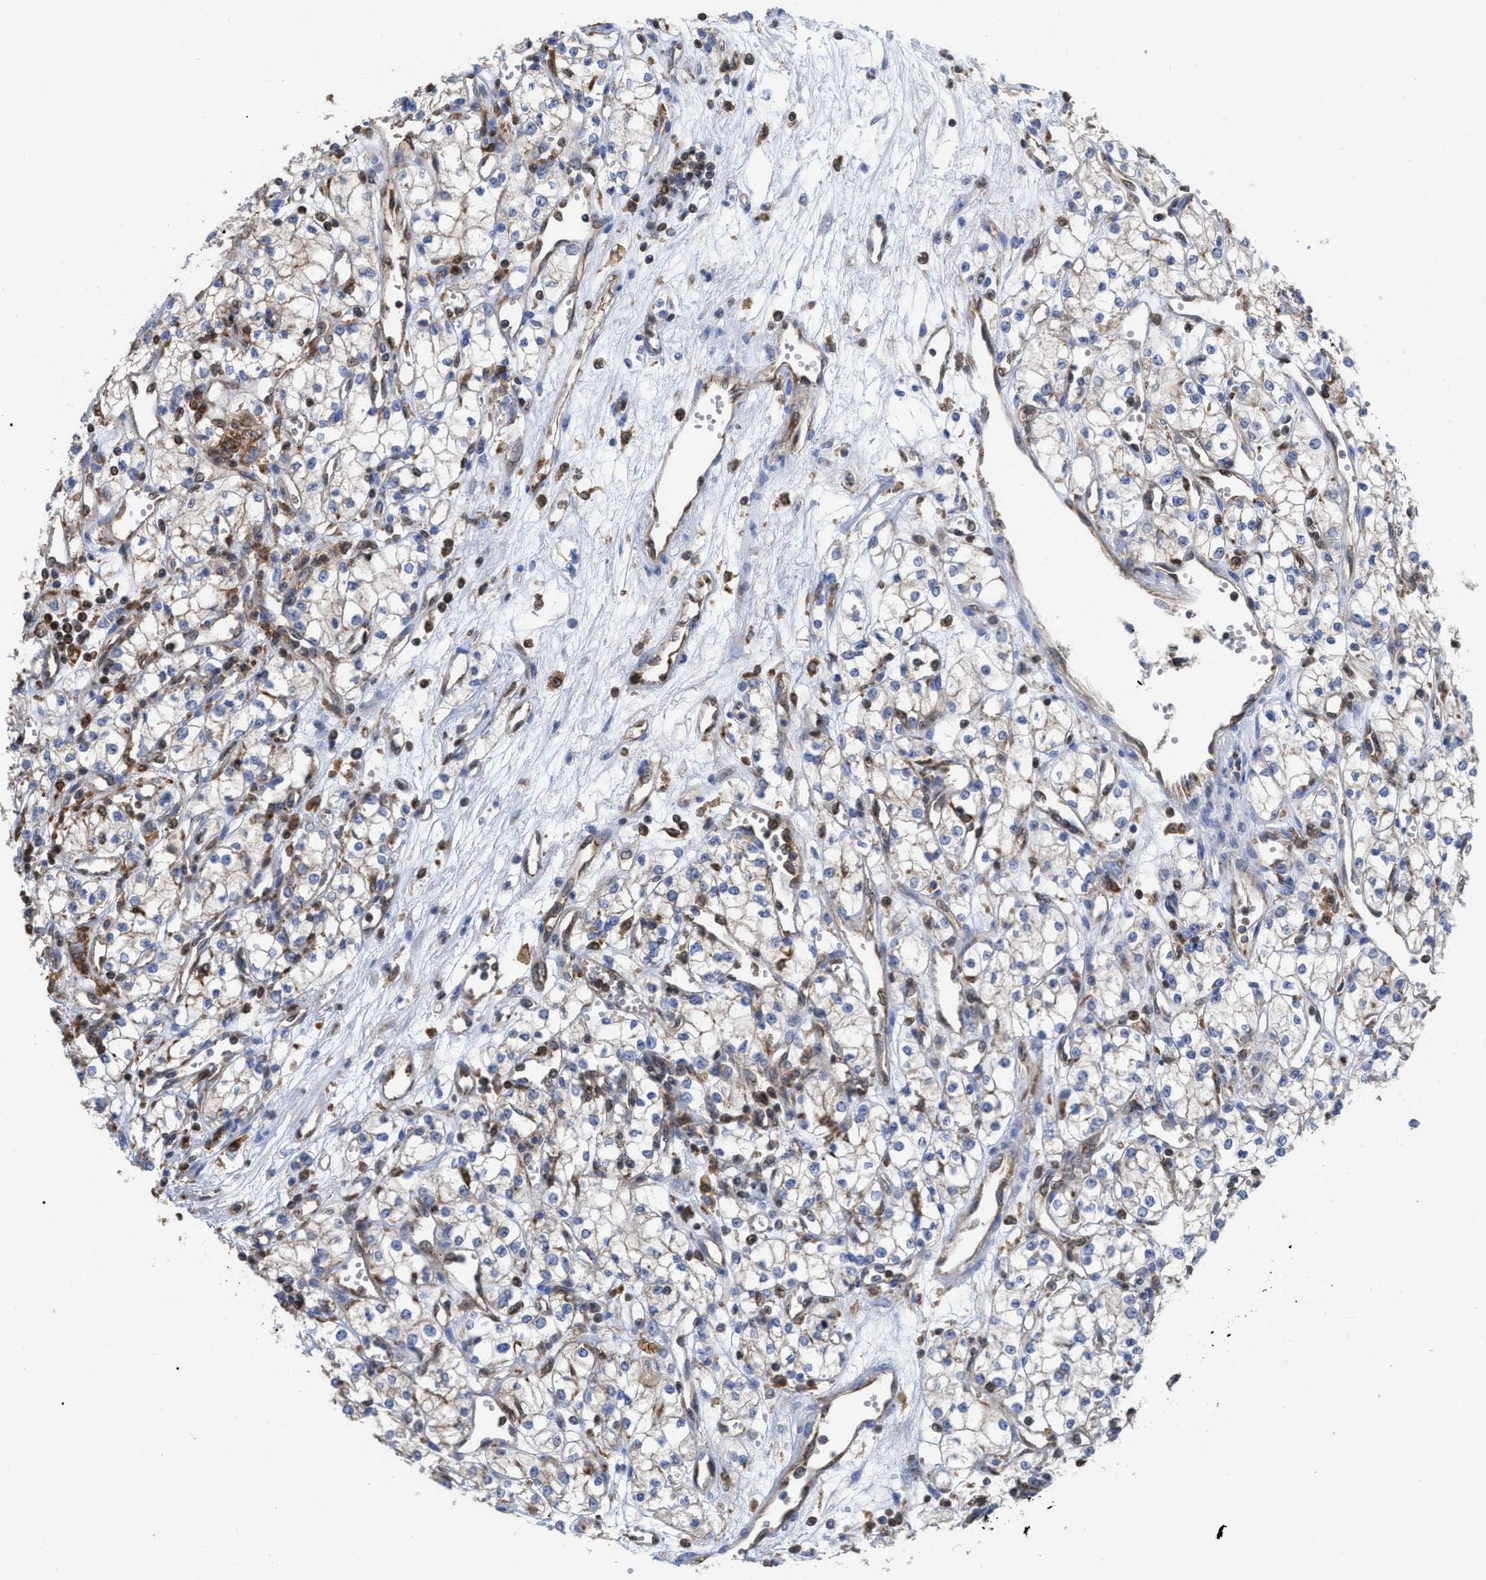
{"staining": {"intensity": "weak", "quantity": ">75%", "location": "cytoplasmic/membranous"}, "tissue": "renal cancer", "cell_type": "Tumor cells", "image_type": "cancer", "snomed": [{"axis": "morphology", "description": "Adenocarcinoma, NOS"}, {"axis": "topography", "description": "Kidney"}], "caption": "Brown immunohistochemical staining in human renal cancer reveals weak cytoplasmic/membranous staining in approximately >75% of tumor cells.", "gene": "GIMAP4", "patient": {"sex": "male", "age": 59}}